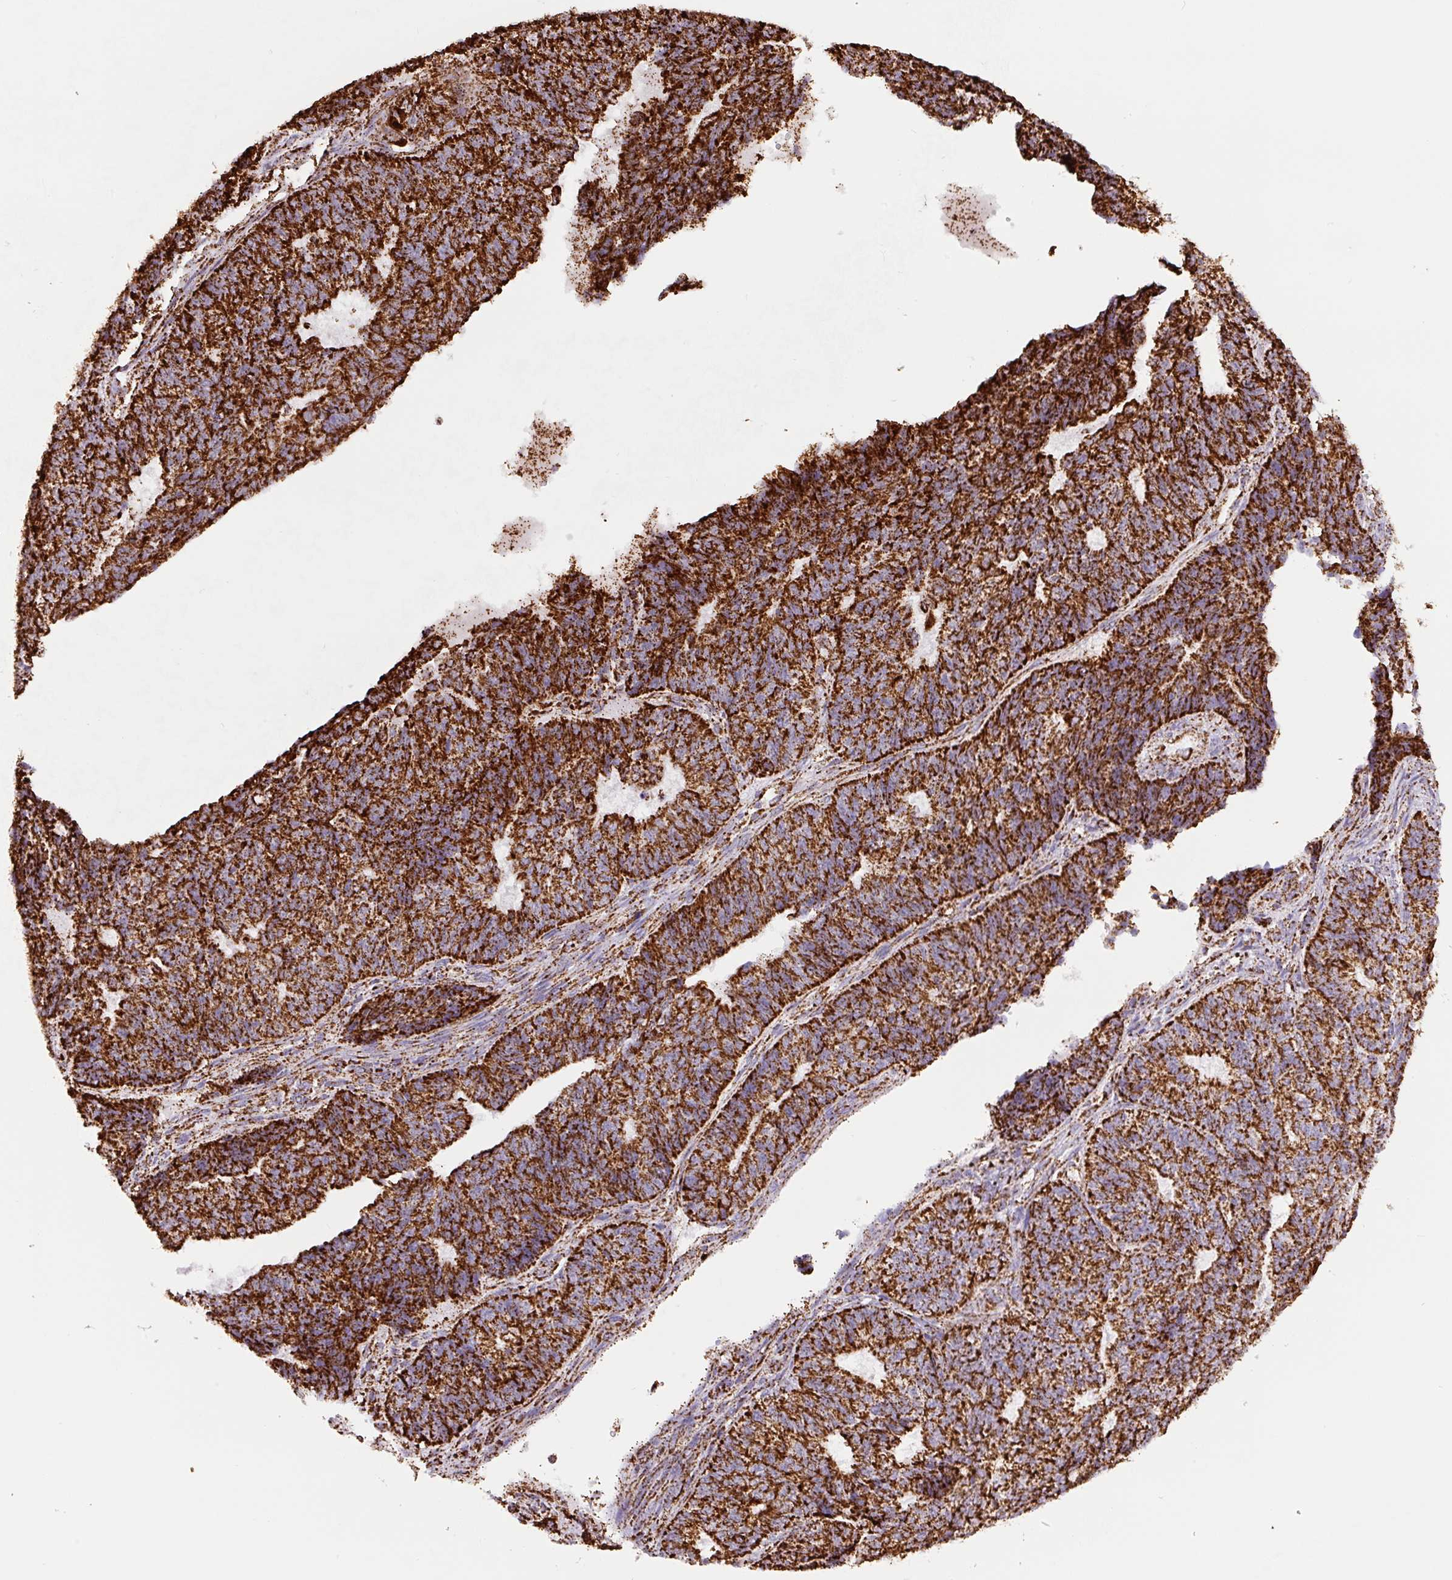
{"staining": {"intensity": "strong", "quantity": ">75%", "location": "cytoplasmic/membranous"}, "tissue": "endometrial cancer", "cell_type": "Tumor cells", "image_type": "cancer", "snomed": [{"axis": "morphology", "description": "Adenocarcinoma, NOS"}, {"axis": "topography", "description": "Endometrium"}], "caption": "This histopathology image displays endometrial adenocarcinoma stained with IHC to label a protein in brown. The cytoplasmic/membranous of tumor cells show strong positivity for the protein. Nuclei are counter-stained blue.", "gene": "ATP5F1A", "patient": {"sex": "female", "age": 32}}